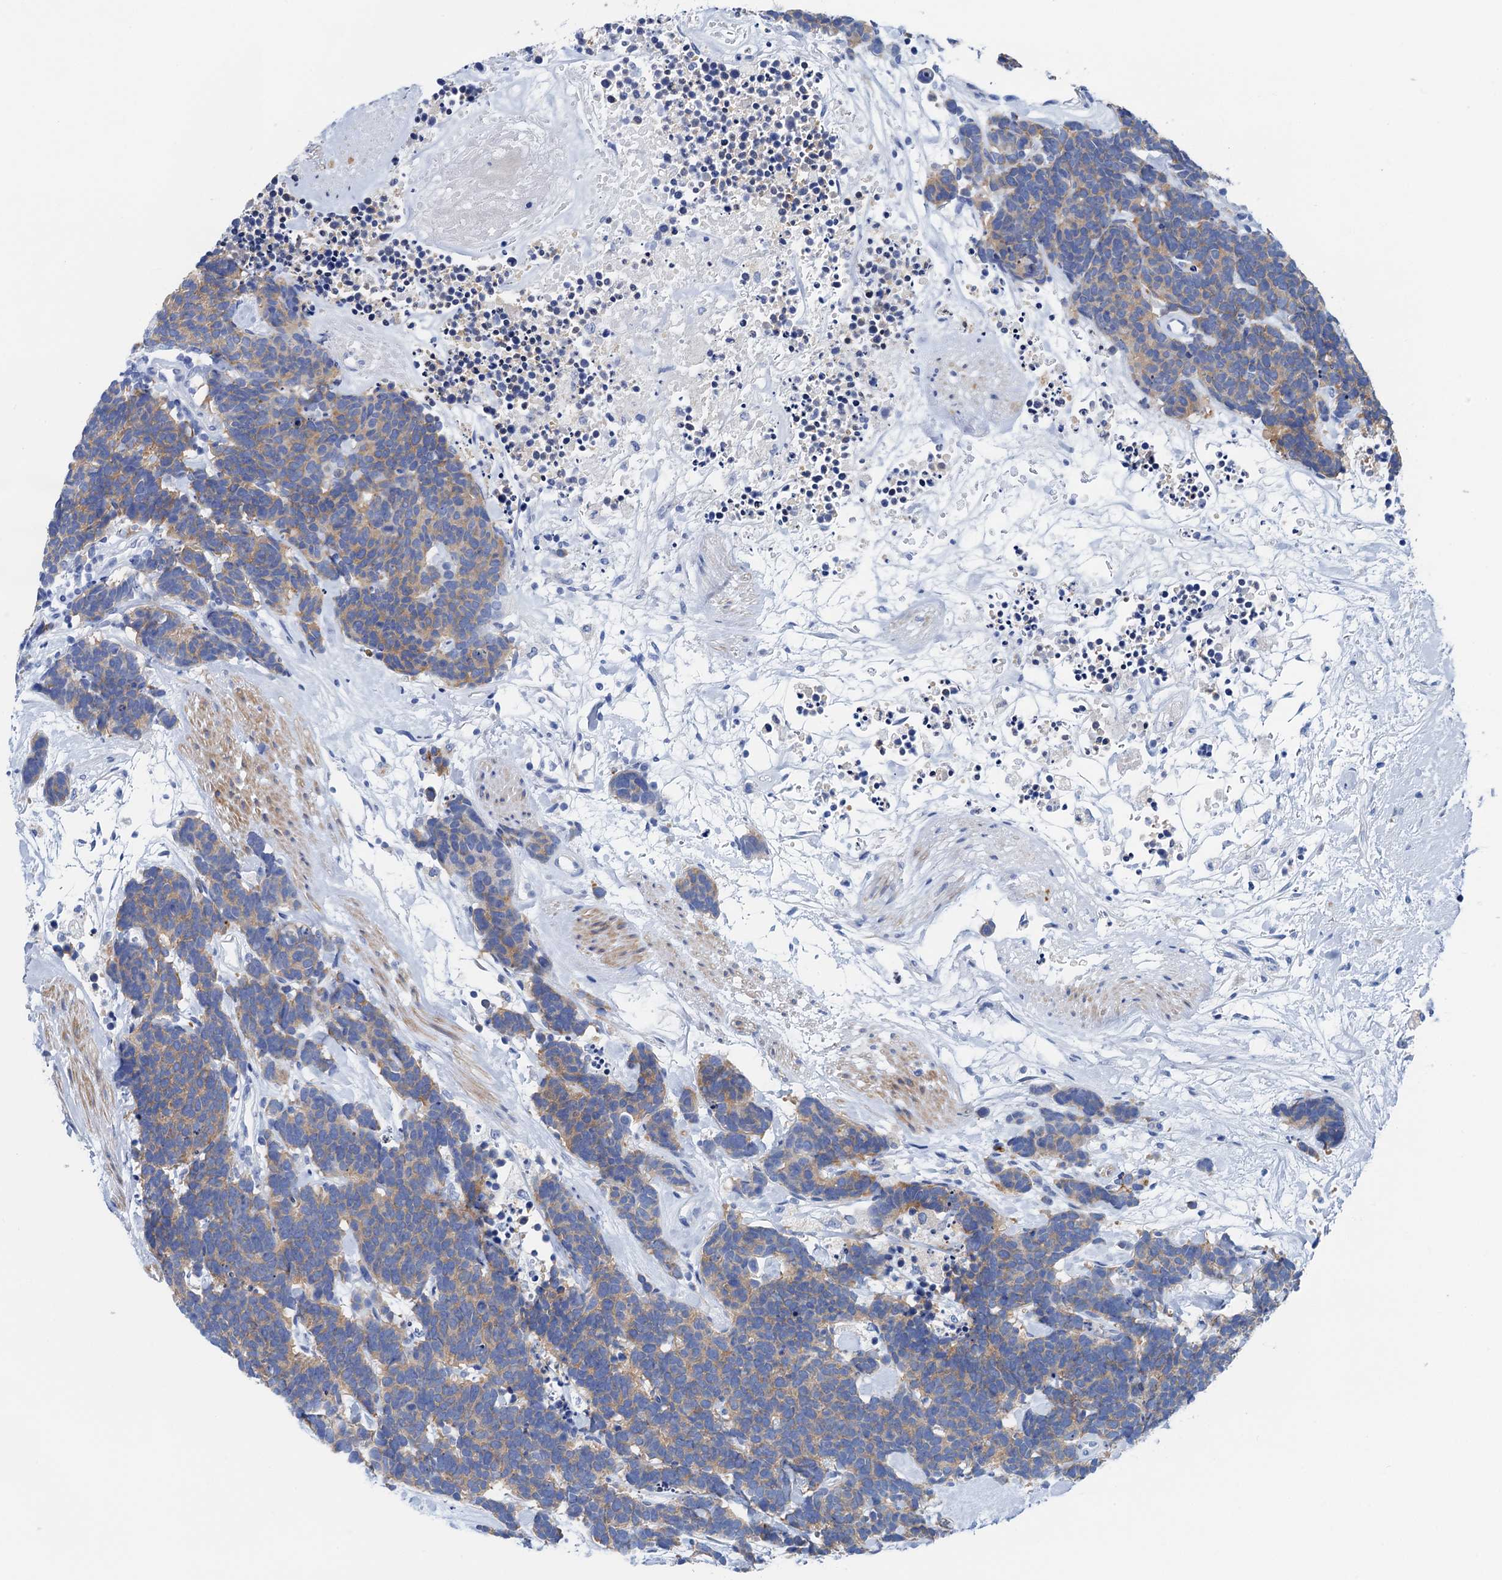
{"staining": {"intensity": "weak", "quantity": "25%-75%", "location": "cytoplasmic/membranous"}, "tissue": "carcinoid", "cell_type": "Tumor cells", "image_type": "cancer", "snomed": [{"axis": "morphology", "description": "Carcinoma, NOS"}, {"axis": "morphology", "description": "Carcinoid, malignant, NOS"}, {"axis": "topography", "description": "Urinary bladder"}], "caption": "This is an image of IHC staining of carcinoid, which shows weak positivity in the cytoplasmic/membranous of tumor cells.", "gene": "NLRP10", "patient": {"sex": "male", "age": 57}}